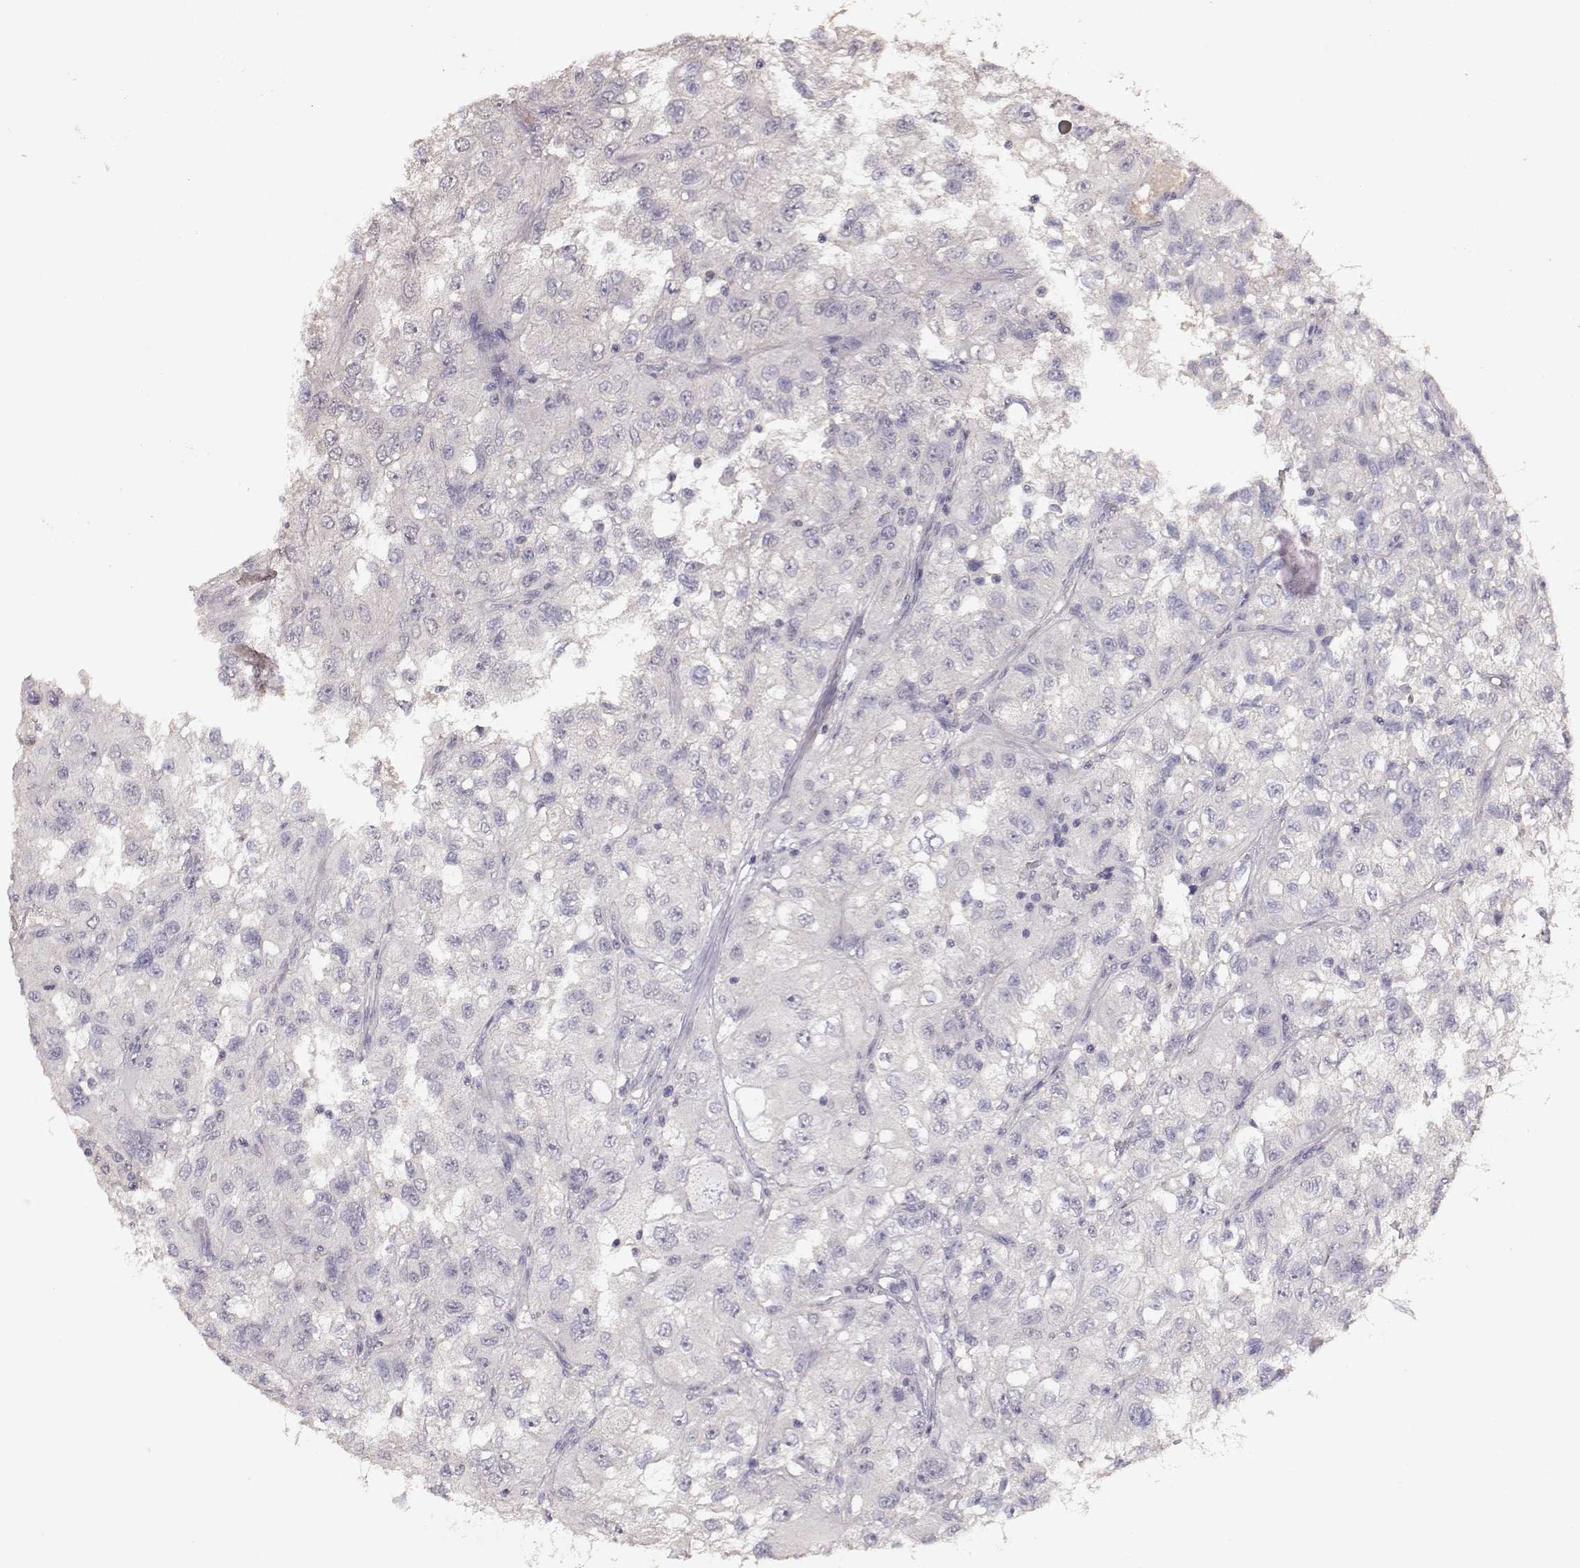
{"staining": {"intensity": "negative", "quantity": "none", "location": "none"}, "tissue": "renal cancer", "cell_type": "Tumor cells", "image_type": "cancer", "snomed": [{"axis": "morphology", "description": "Adenocarcinoma, NOS"}, {"axis": "topography", "description": "Kidney"}], "caption": "This image is of adenocarcinoma (renal) stained with immunohistochemistry (IHC) to label a protein in brown with the nuclei are counter-stained blue. There is no expression in tumor cells.", "gene": "PMCH", "patient": {"sex": "male", "age": 64}}